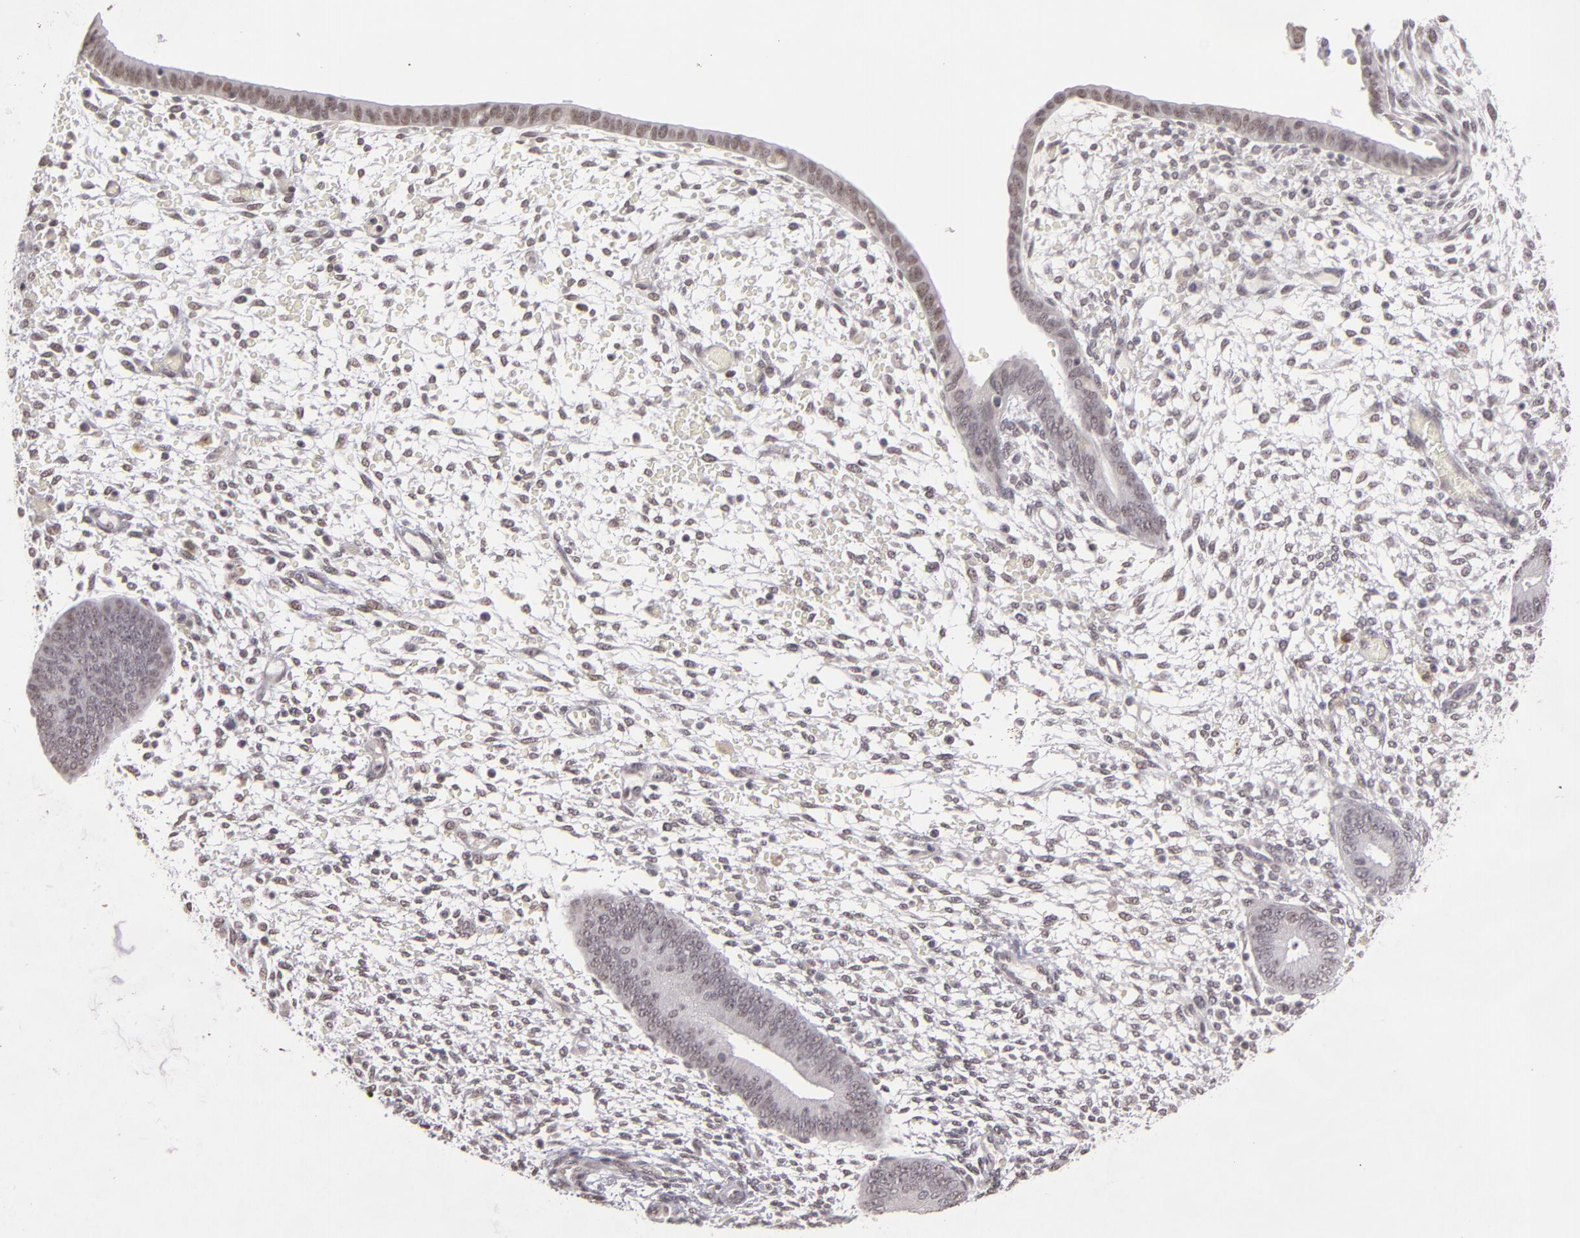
{"staining": {"intensity": "negative", "quantity": "none", "location": "none"}, "tissue": "endometrium", "cell_type": "Cells in endometrial stroma", "image_type": "normal", "snomed": [{"axis": "morphology", "description": "Normal tissue, NOS"}, {"axis": "topography", "description": "Endometrium"}], "caption": "Protein analysis of unremarkable endometrium displays no significant positivity in cells in endometrial stroma.", "gene": "RRP7A", "patient": {"sex": "female", "age": 42}}